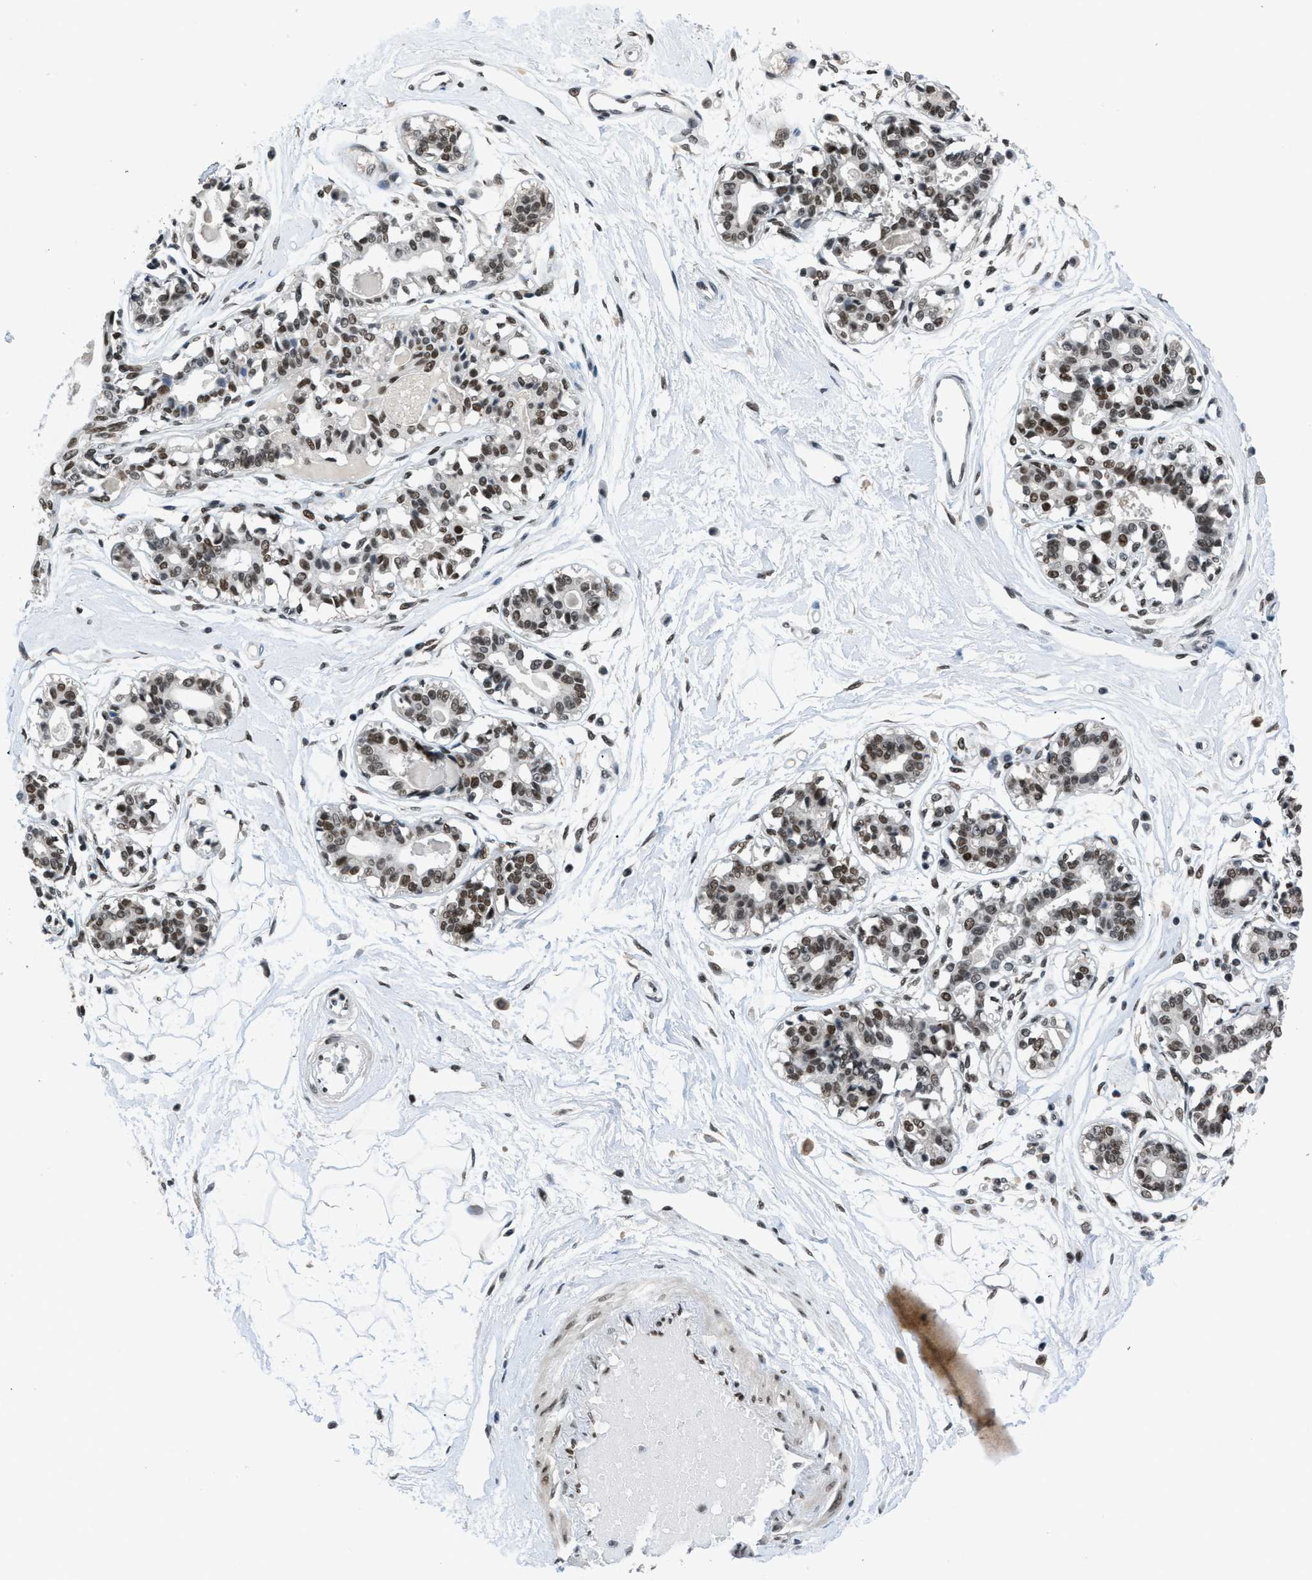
{"staining": {"intensity": "moderate", "quantity": ">75%", "location": "nuclear"}, "tissue": "breast", "cell_type": "Adipocytes", "image_type": "normal", "snomed": [{"axis": "morphology", "description": "Normal tissue, NOS"}, {"axis": "topography", "description": "Breast"}], "caption": "The photomicrograph demonstrates staining of normal breast, revealing moderate nuclear protein positivity (brown color) within adipocytes. (Brightfield microscopy of DAB IHC at high magnification).", "gene": "GATAD2B", "patient": {"sex": "female", "age": 45}}